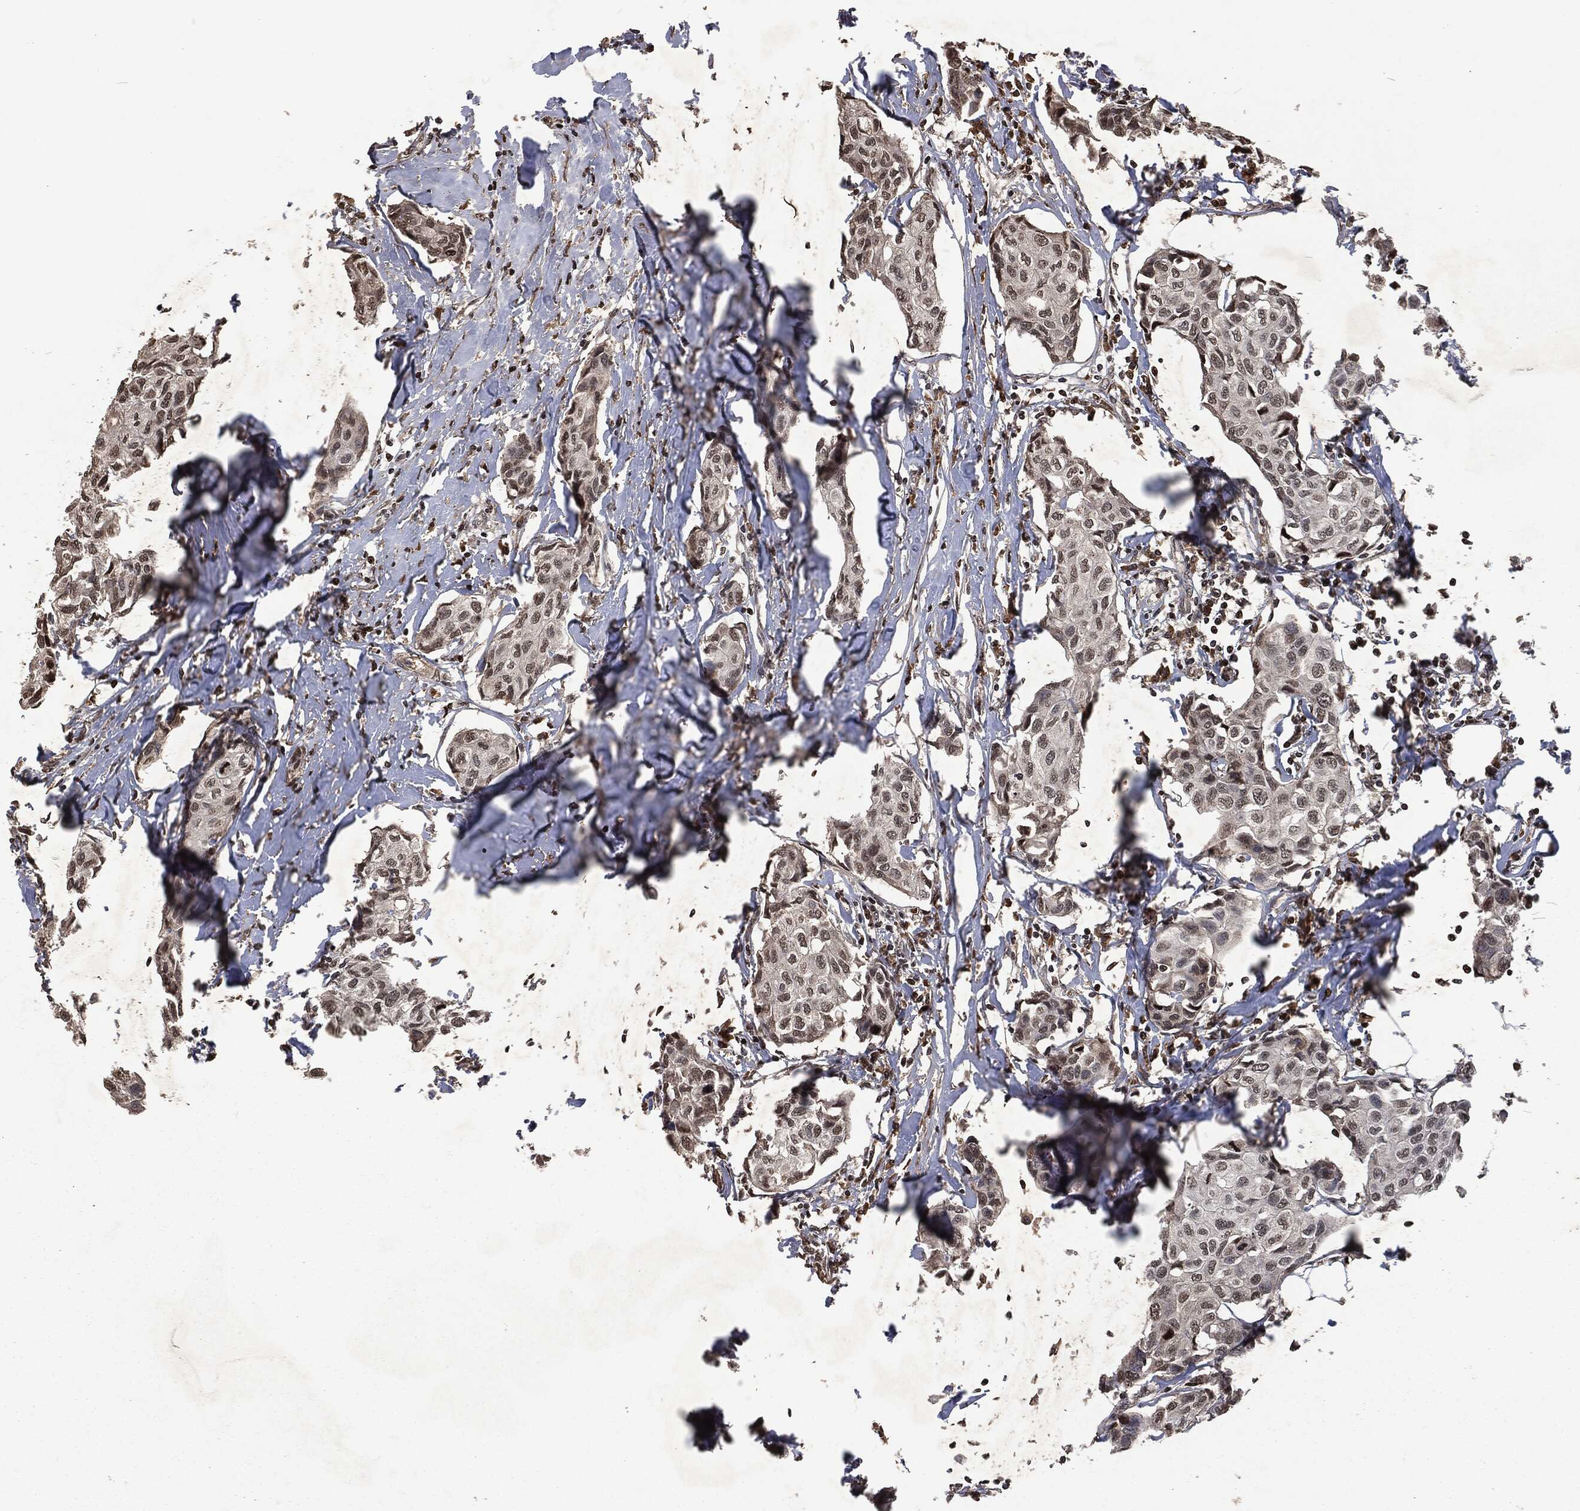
{"staining": {"intensity": "strong", "quantity": "<25%", "location": "nuclear"}, "tissue": "breast cancer", "cell_type": "Tumor cells", "image_type": "cancer", "snomed": [{"axis": "morphology", "description": "Duct carcinoma"}, {"axis": "topography", "description": "Breast"}], "caption": "The histopathology image exhibits immunohistochemical staining of breast cancer (intraductal carcinoma). There is strong nuclear expression is appreciated in about <25% of tumor cells.", "gene": "SNAI1", "patient": {"sex": "female", "age": 80}}